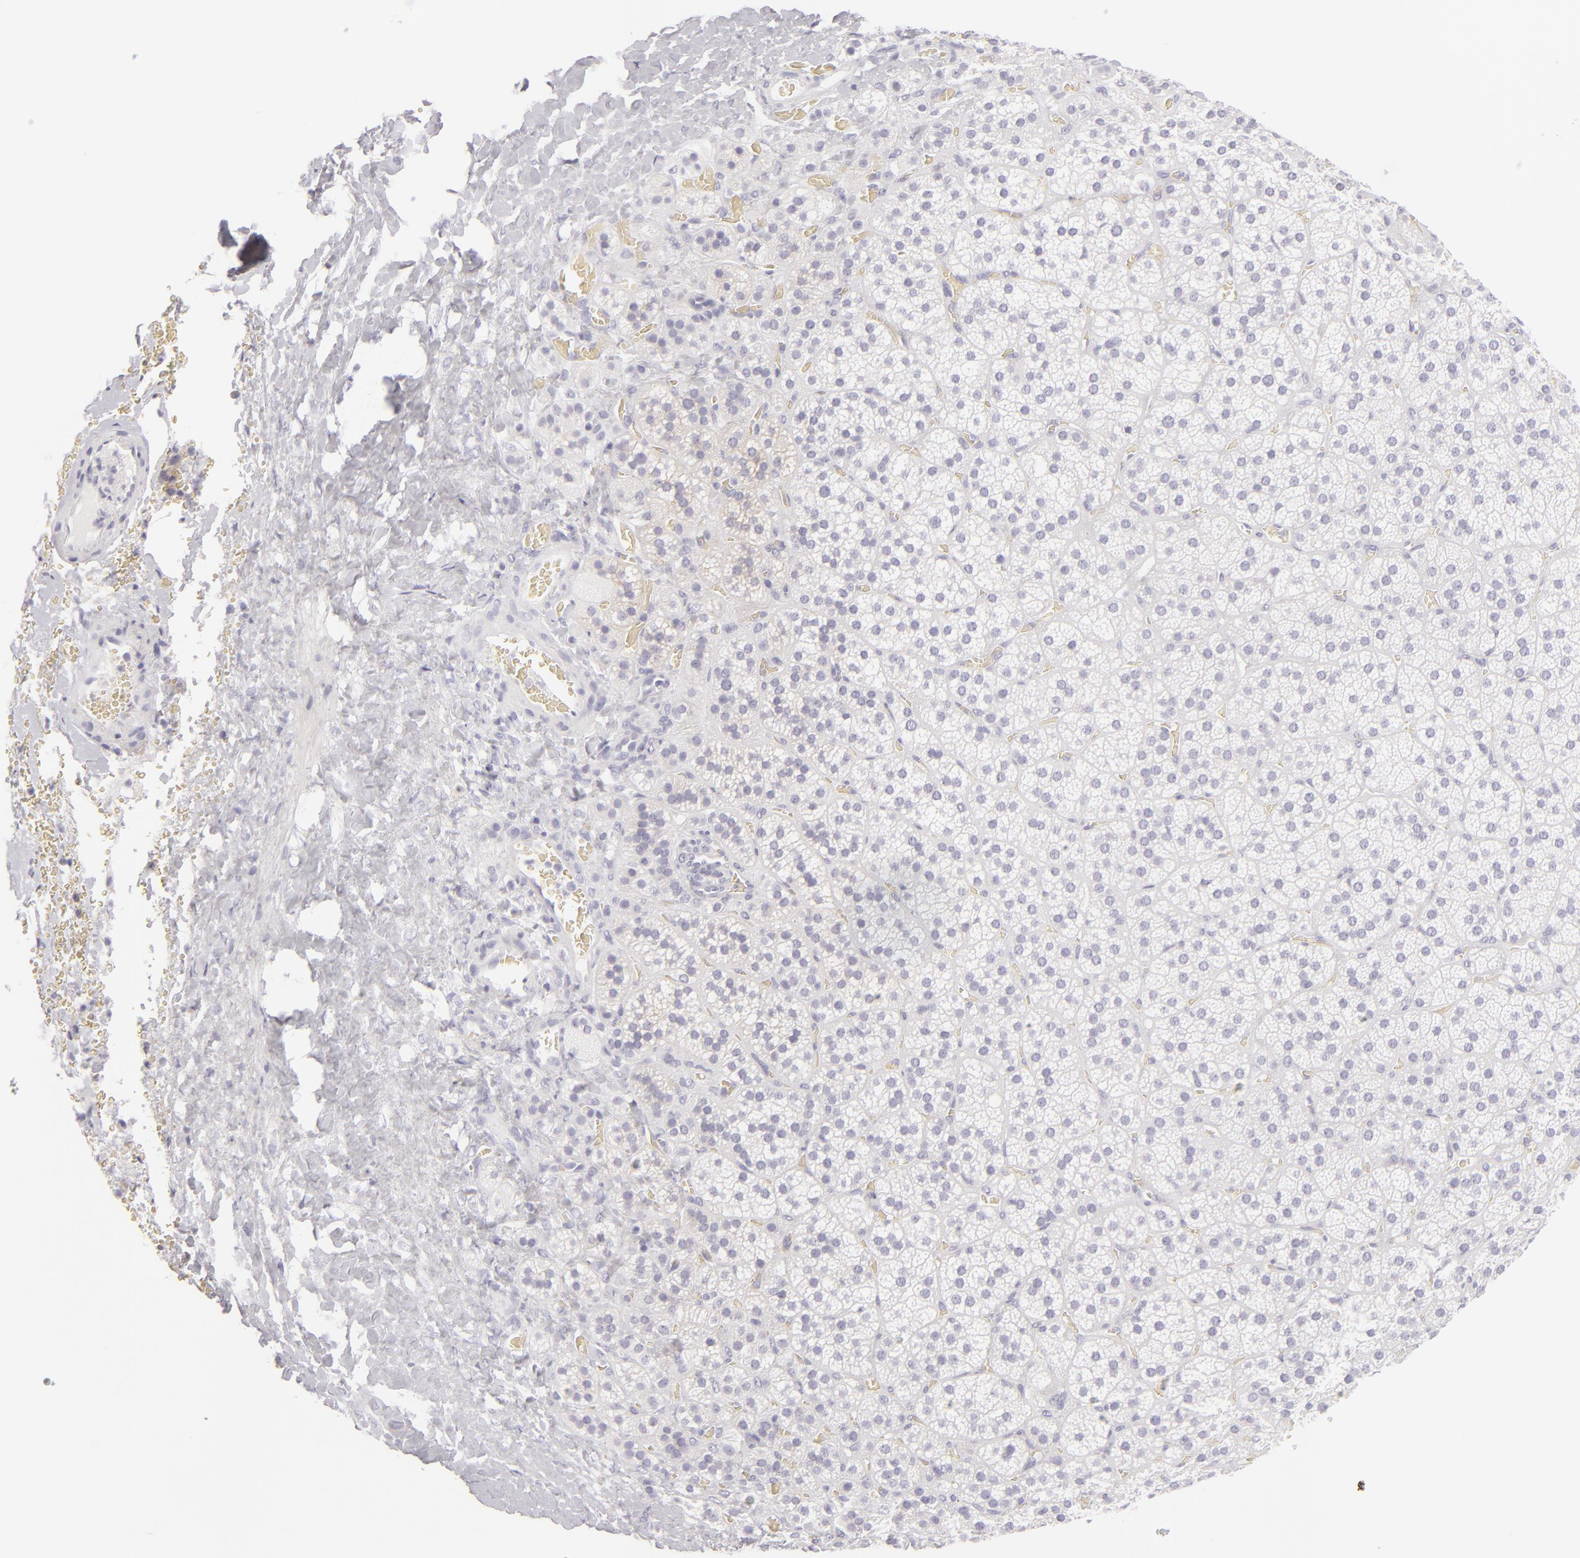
{"staining": {"intensity": "negative", "quantity": "none", "location": "none"}, "tissue": "adrenal gland", "cell_type": "Glandular cells", "image_type": "normal", "snomed": [{"axis": "morphology", "description": "Normal tissue, NOS"}, {"axis": "topography", "description": "Adrenal gland"}], "caption": "Immunohistochemical staining of normal human adrenal gland displays no significant staining in glandular cells.", "gene": "DLG4", "patient": {"sex": "female", "age": 71}}